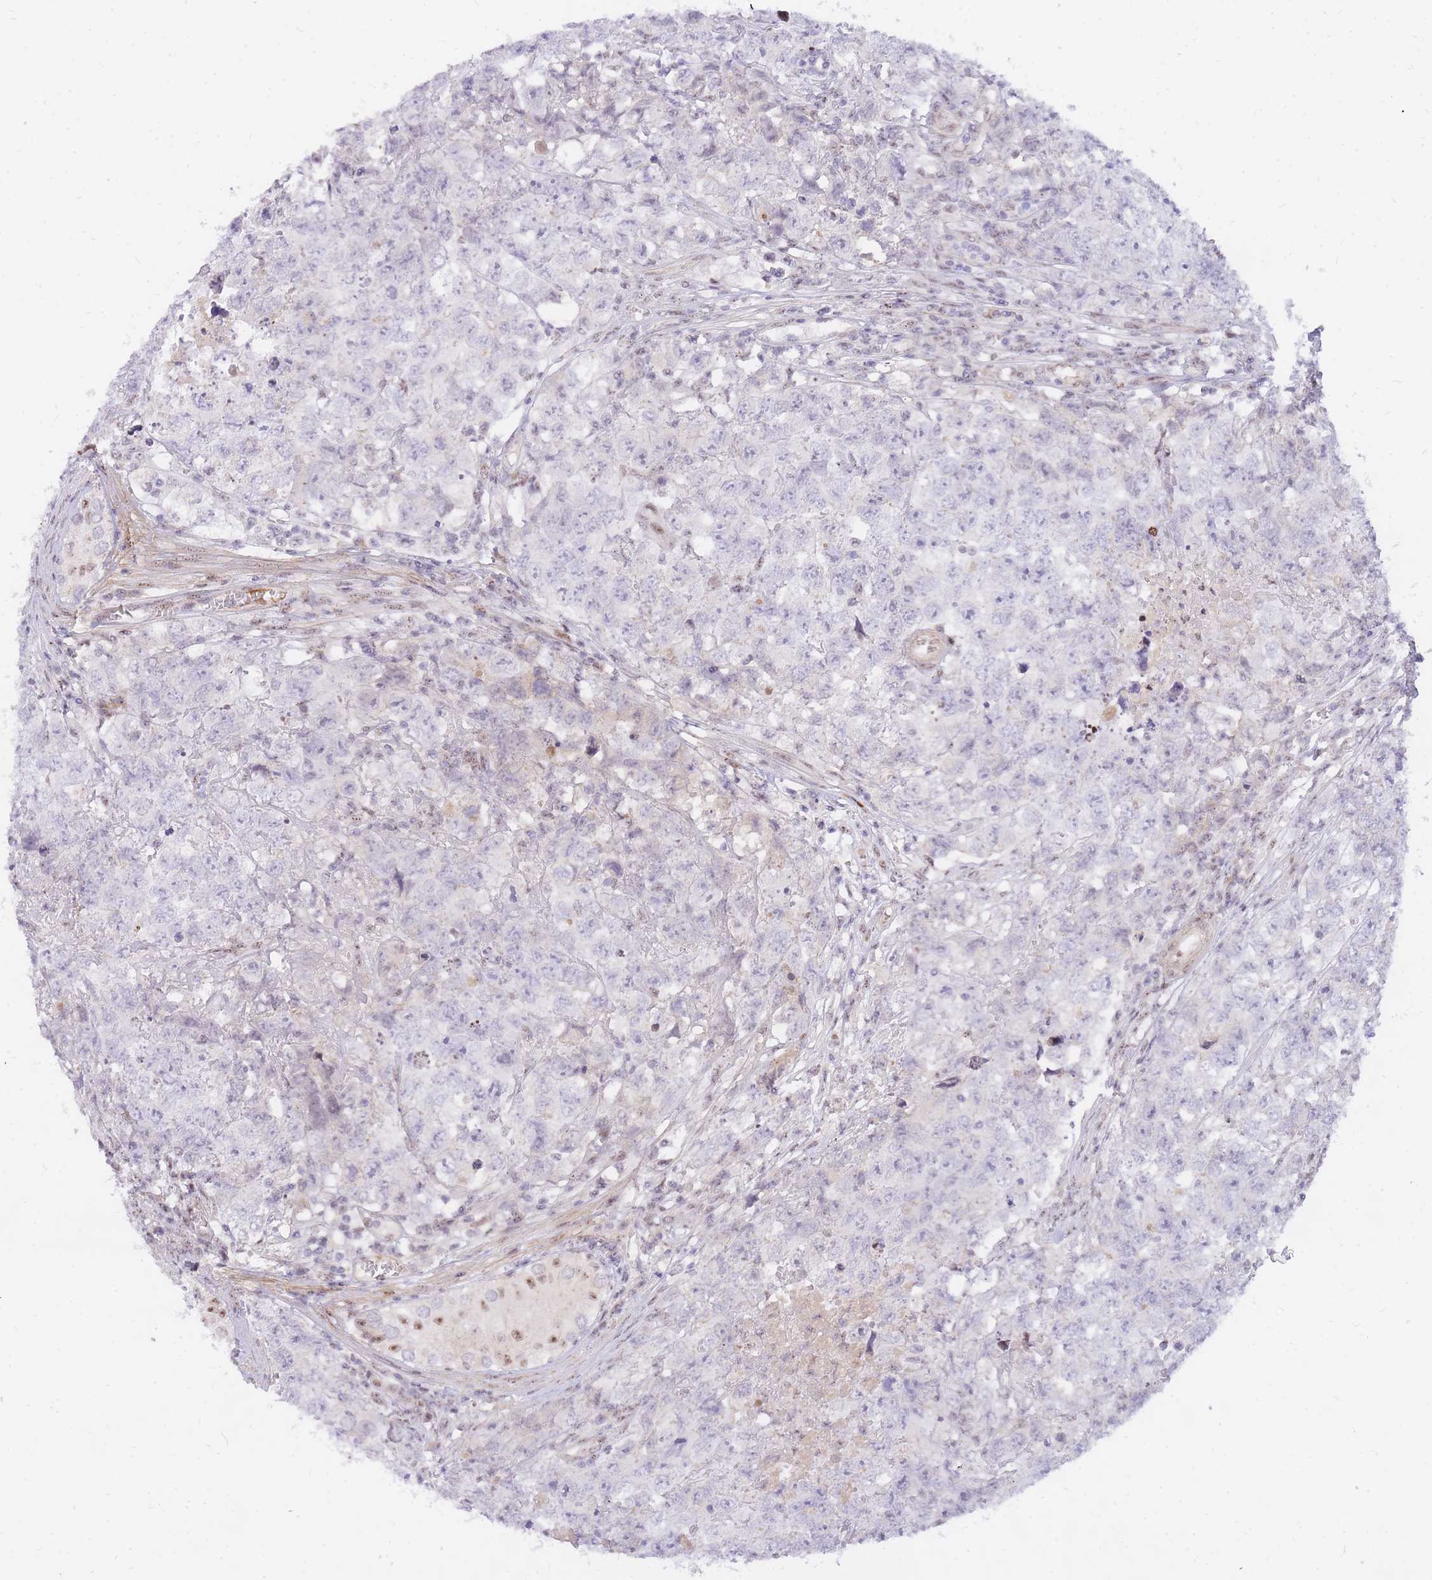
{"staining": {"intensity": "negative", "quantity": "none", "location": "none"}, "tissue": "testis cancer", "cell_type": "Tumor cells", "image_type": "cancer", "snomed": [{"axis": "morphology", "description": "Carcinoma, Embryonal, NOS"}, {"axis": "topography", "description": "Testis"}], "caption": "Embryonal carcinoma (testis) was stained to show a protein in brown. There is no significant staining in tumor cells.", "gene": "TLE2", "patient": {"sex": "male", "age": 22}}